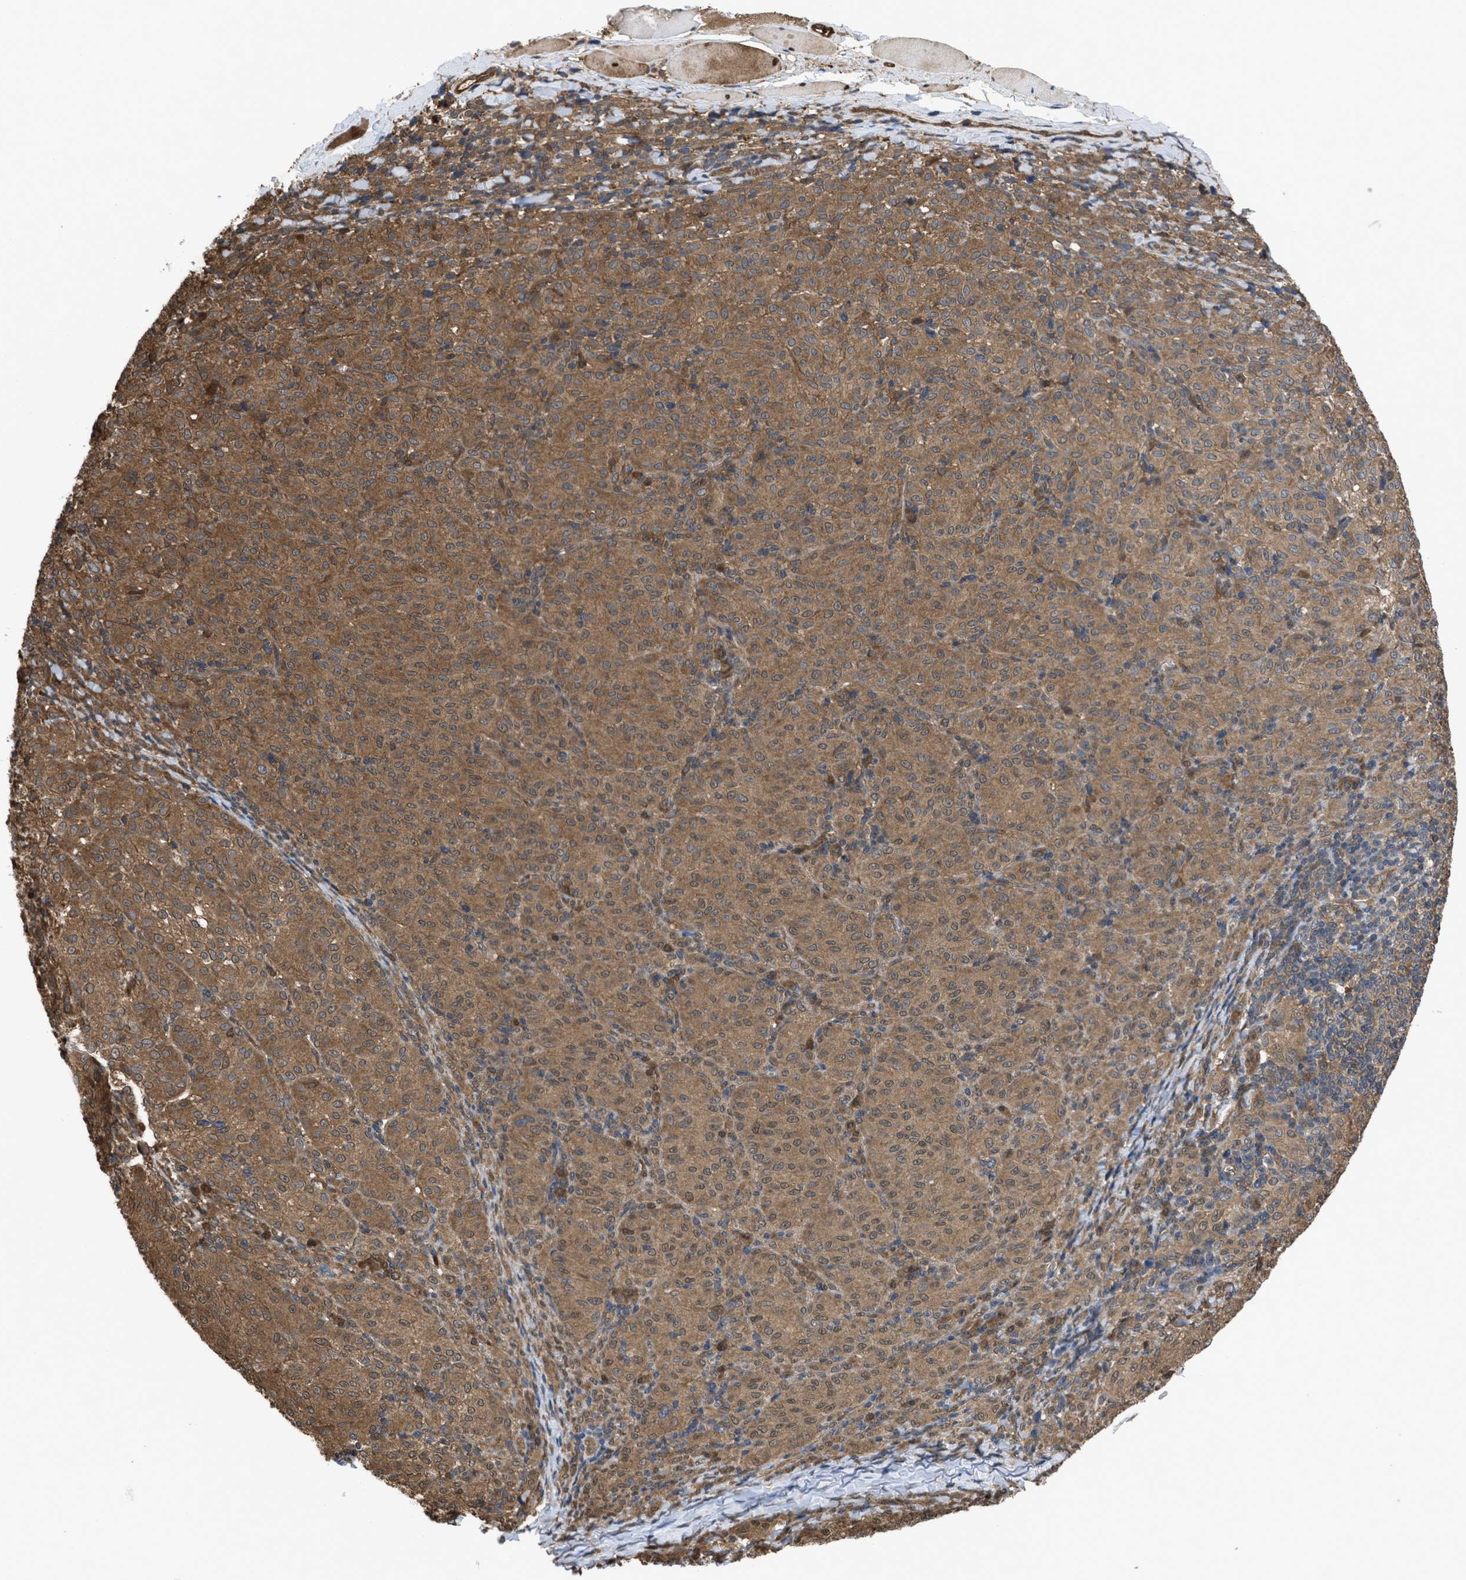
{"staining": {"intensity": "moderate", "quantity": ">75%", "location": "cytoplasmic/membranous"}, "tissue": "melanoma", "cell_type": "Tumor cells", "image_type": "cancer", "snomed": [{"axis": "morphology", "description": "Malignant melanoma, NOS"}, {"axis": "topography", "description": "Skin"}], "caption": "Melanoma tissue shows moderate cytoplasmic/membranous expression in approximately >75% of tumor cells, visualized by immunohistochemistry. (DAB IHC, brown staining for protein, blue staining for nuclei).", "gene": "YWHAG", "patient": {"sex": "female", "age": 72}}